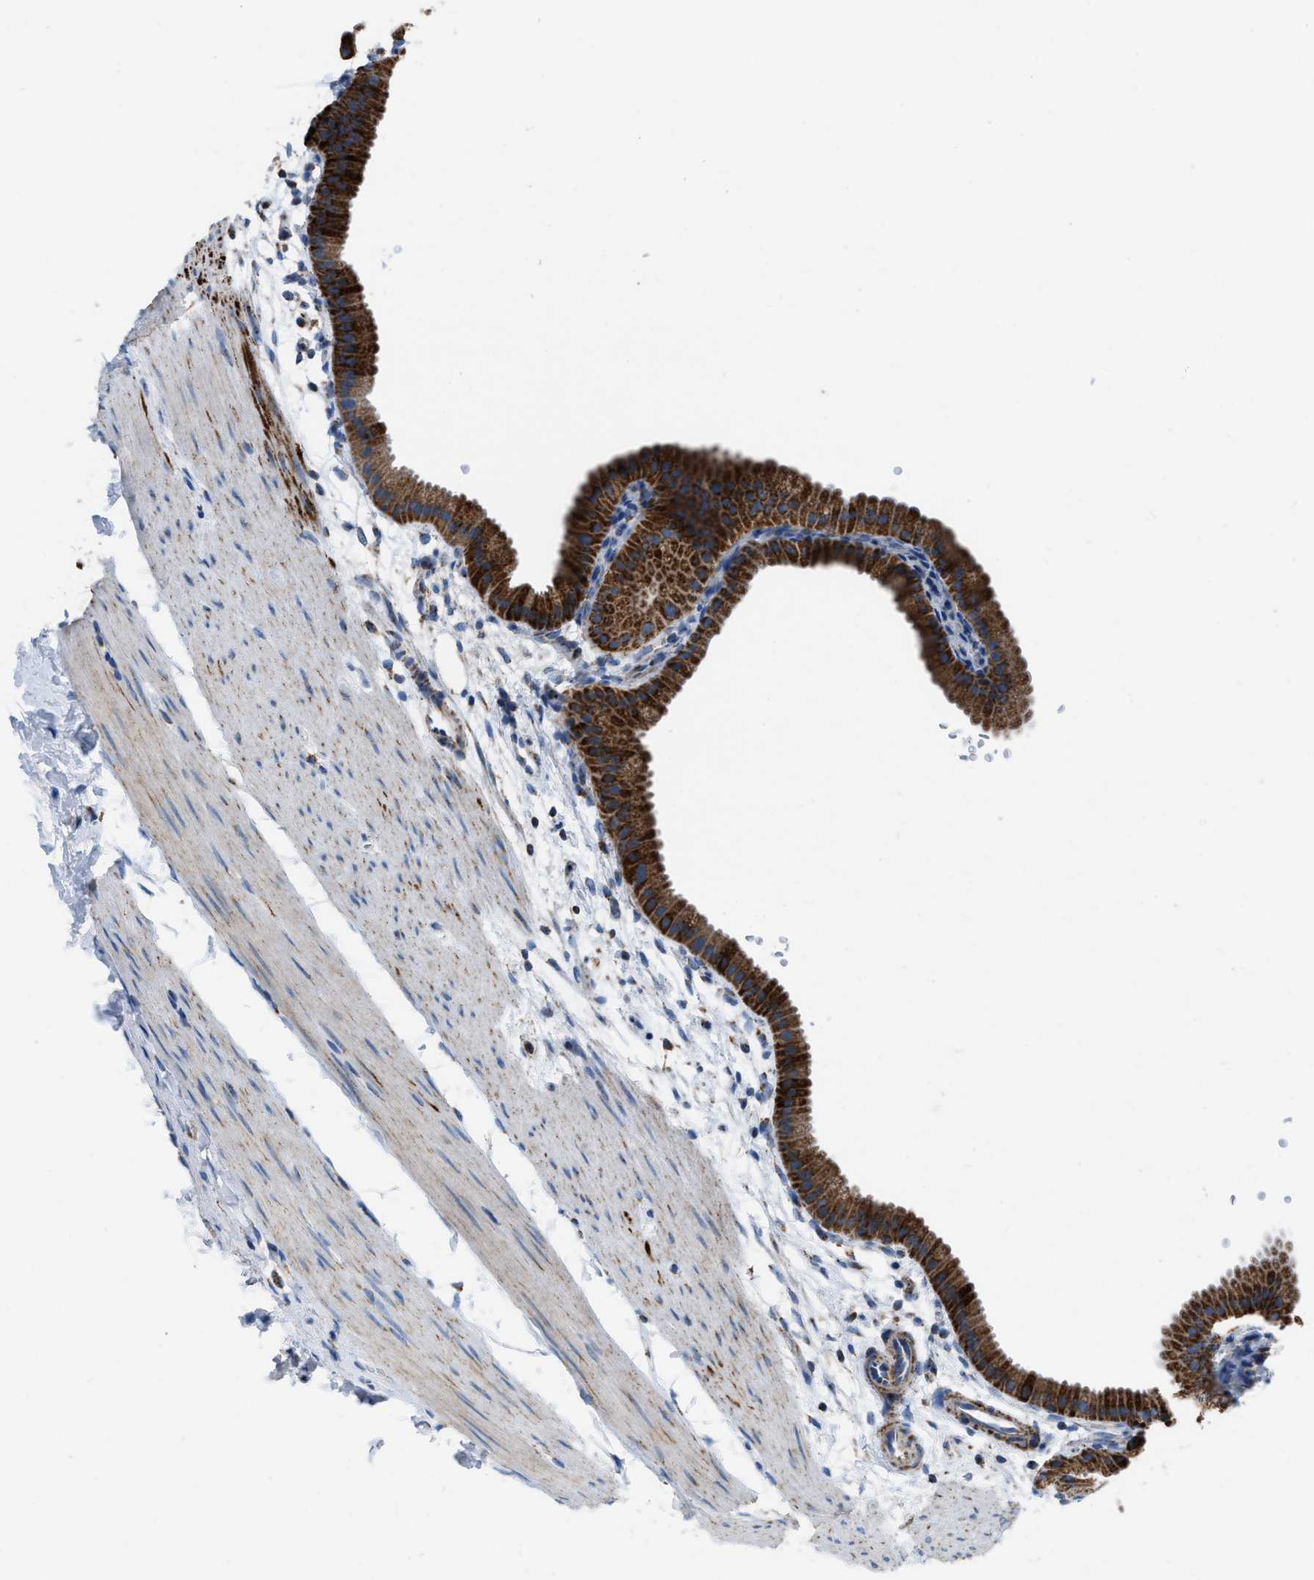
{"staining": {"intensity": "strong", "quantity": ">75%", "location": "cytoplasmic/membranous"}, "tissue": "gallbladder", "cell_type": "Glandular cells", "image_type": "normal", "snomed": [{"axis": "morphology", "description": "Normal tissue, NOS"}, {"axis": "topography", "description": "Gallbladder"}], "caption": "Immunohistochemical staining of benign human gallbladder displays high levels of strong cytoplasmic/membranous positivity in approximately >75% of glandular cells. (DAB = brown stain, brightfield microscopy at high magnification).", "gene": "ETFB", "patient": {"sex": "female", "age": 64}}